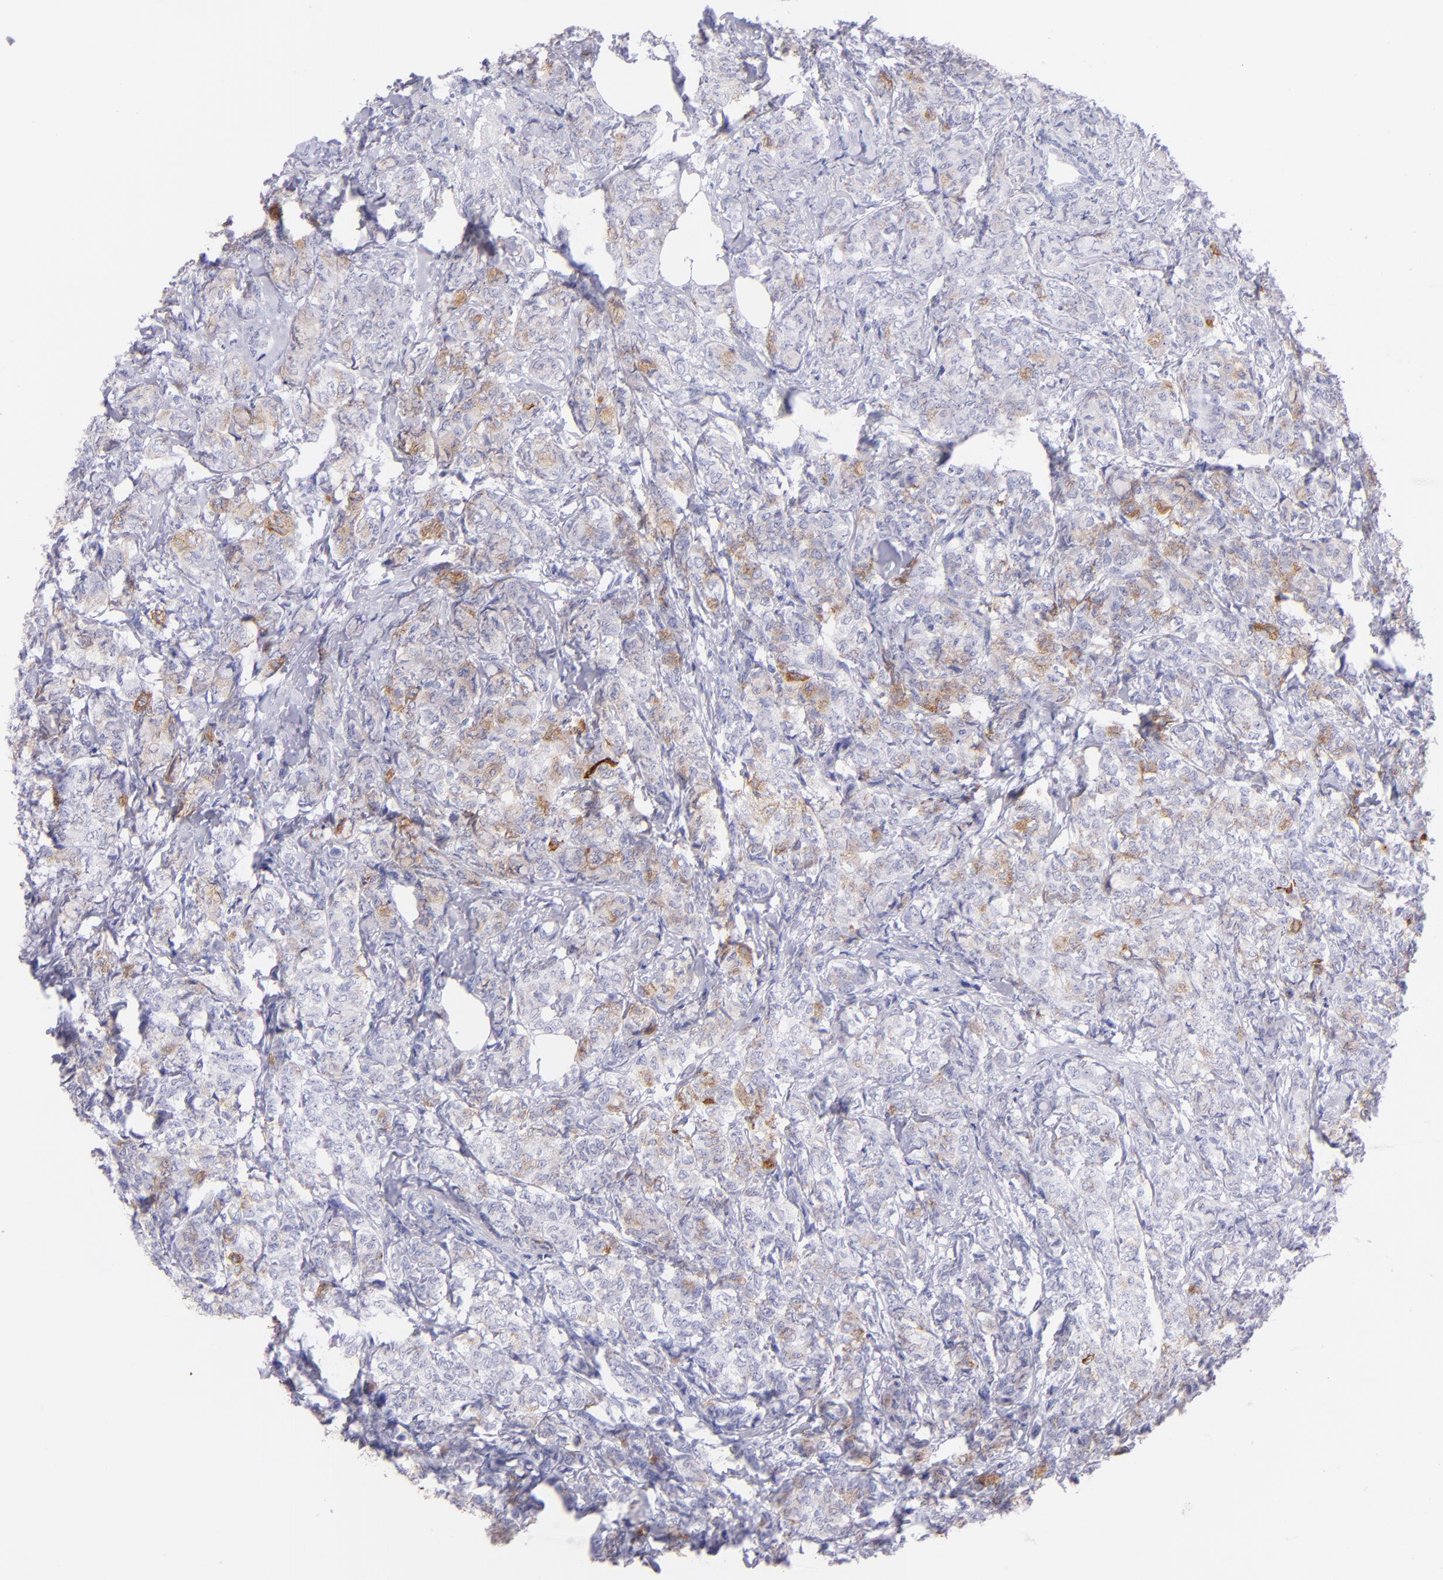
{"staining": {"intensity": "weak", "quantity": "25%-75%", "location": "cytoplasmic/membranous"}, "tissue": "breast cancer", "cell_type": "Tumor cells", "image_type": "cancer", "snomed": [{"axis": "morphology", "description": "Lobular carcinoma"}, {"axis": "topography", "description": "Breast"}], "caption": "This micrograph shows immunohistochemistry (IHC) staining of human lobular carcinoma (breast), with low weak cytoplasmic/membranous expression in approximately 25%-75% of tumor cells.", "gene": "PIP", "patient": {"sex": "female", "age": 60}}